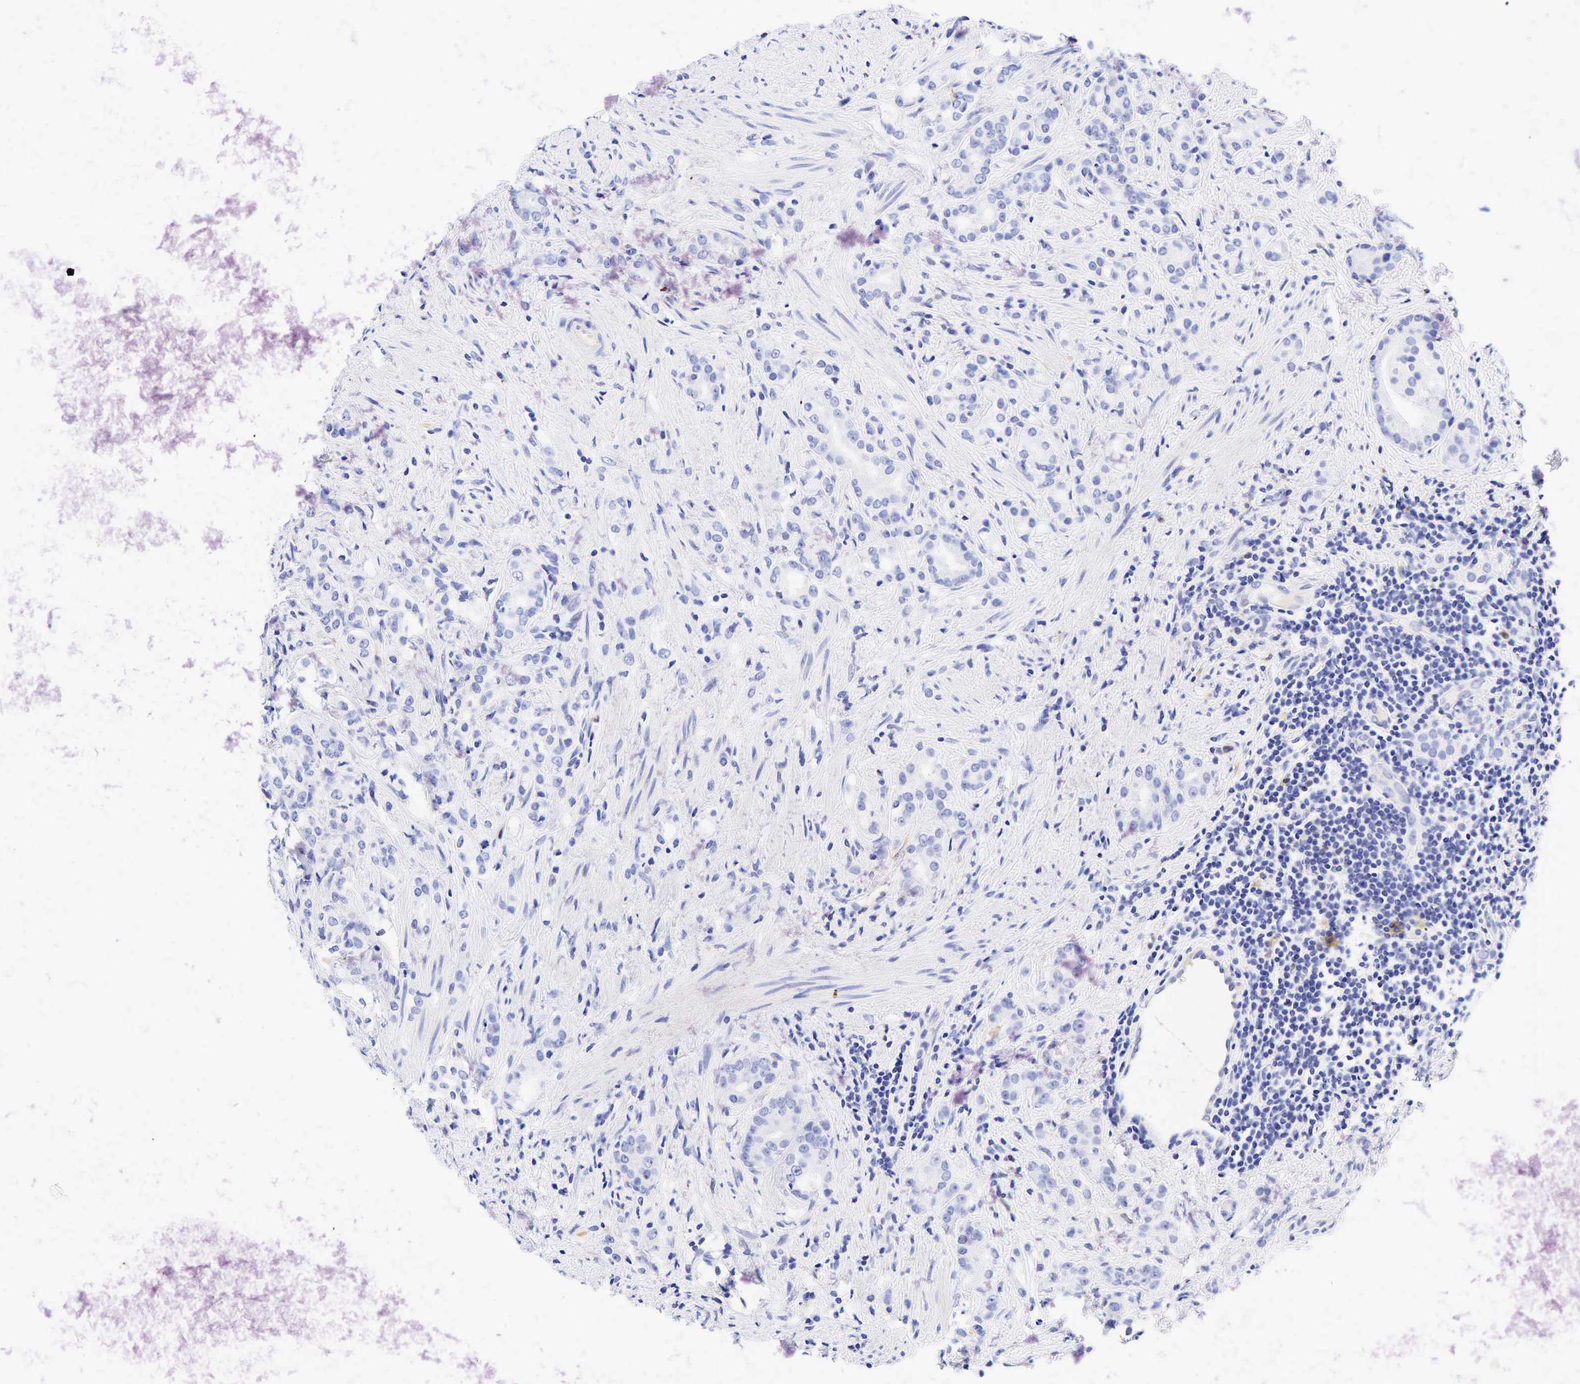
{"staining": {"intensity": "negative", "quantity": "none", "location": "none"}, "tissue": "prostate cancer", "cell_type": "Tumor cells", "image_type": "cancer", "snomed": [{"axis": "morphology", "description": "Adenocarcinoma, Medium grade"}, {"axis": "topography", "description": "Prostate"}], "caption": "High power microscopy micrograph of an immunohistochemistry (IHC) photomicrograph of prostate cancer (medium-grade adenocarcinoma), revealing no significant expression in tumor cells.", "gene": "TNFRSF8", "patient": {"sex": "male", "age": 59}}